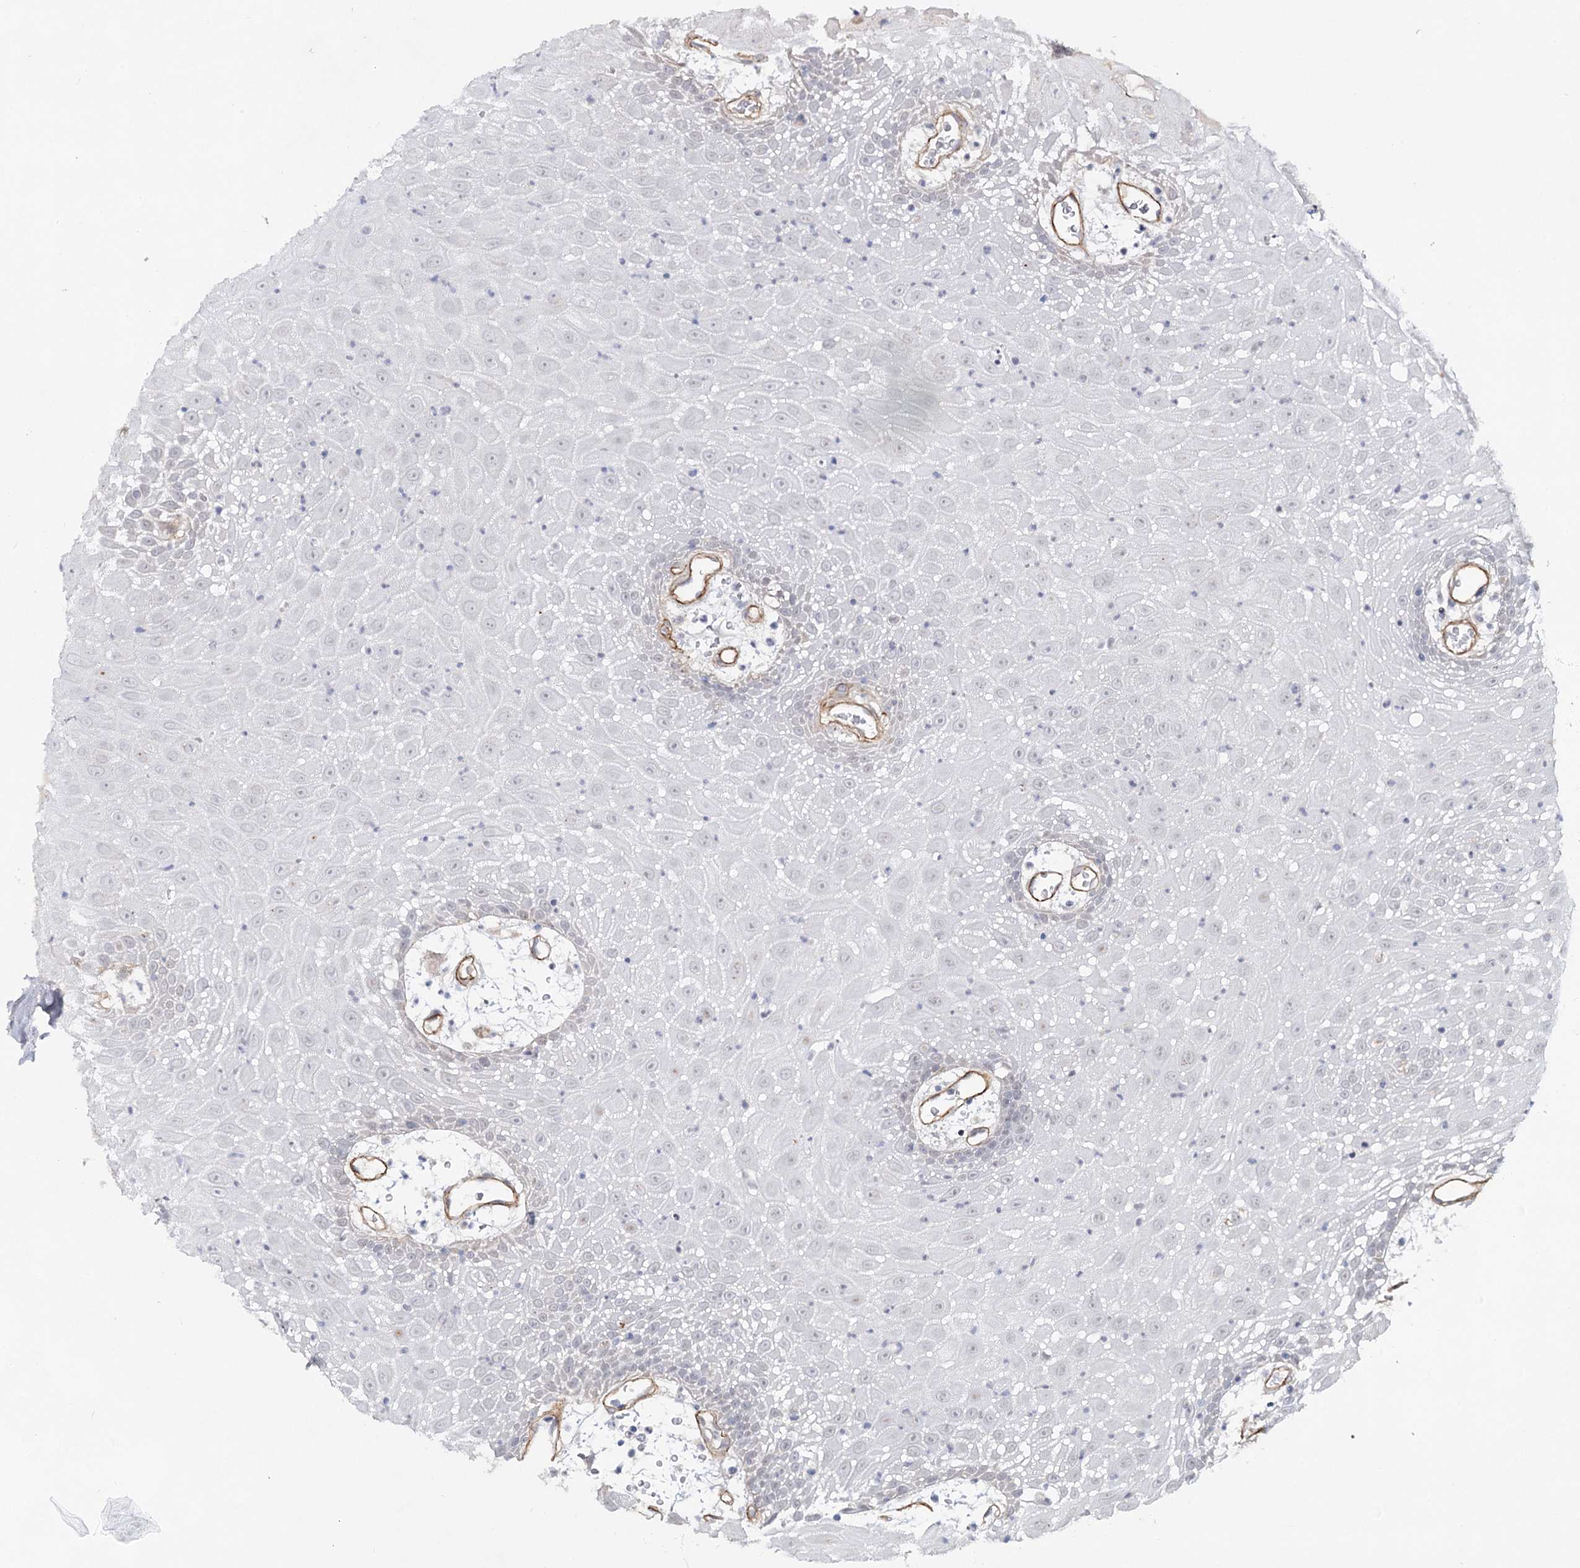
{"staining": {"intensity": "negative", "quantity": "none", "location": "none"}, "tissue": "oral mucosa", "cell_type": "Squamous epithelial cells", "image_type": "normal", "snomed": [{"axis": "morphology", "description": "Normal tissue, NOS"}, {"axis": "topography", "description": "Skeletal muscle"}, {"axis": "topography", "description": "Oral tissue"}, {"axis": "topography", "description": "Salivary gland"}, {"axis": "topography", "description": "Peripheral nerve tissue"}], "caption": "Immunohistochemical staining of unremarkable human oral mucosa shows no significant positivity in squamous epithelial cells. (DAB immunohistochemistry (IHC), high magnification).", "gene": "ATL2", "patient": {"sex": "male", "age": 54}}